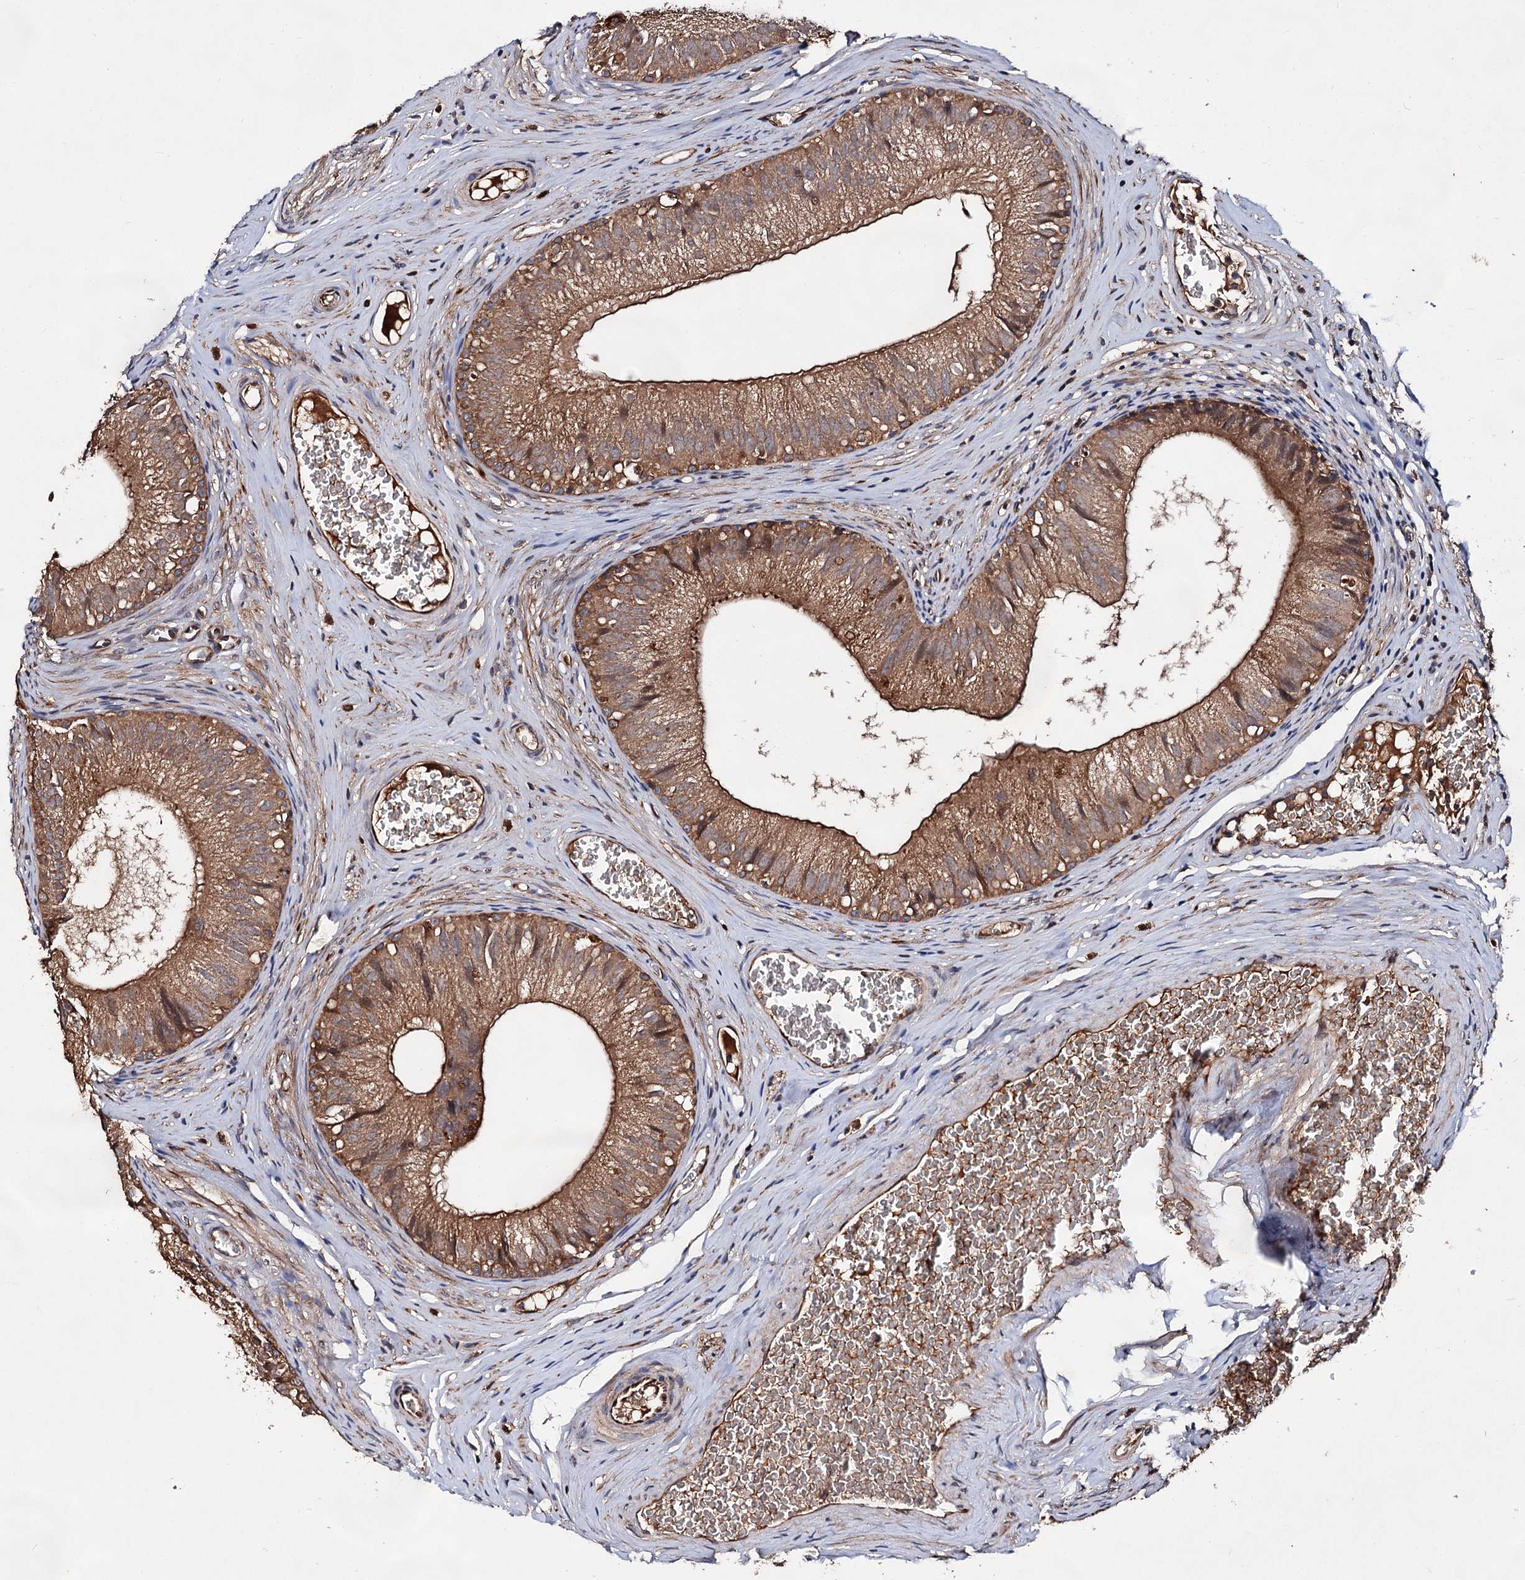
{"staining": {"intensity": "moderate", "quantity": ">75%", "location": "cytoplasmic/membranous"}, "tissue": "epididymis", "cell_type": "Glandular cells", "image_type": "normal", "snomed": [{"axis": "morphology", "description": "Normal tissue, NOS"}, {"axis": "topography", "description": "Epididymis"}], "caption": "Glandular cells display medium levels of moderate cytoplasmic/membranous positivity in approximately >75% of cells in benign epididymis. (DAB (3,3'-diaminobenzidine) IHC, brown staining for protein, blue staining for nuclei).", "gene": "TEX9", "patient": {"sex": "male", "age": 36}}